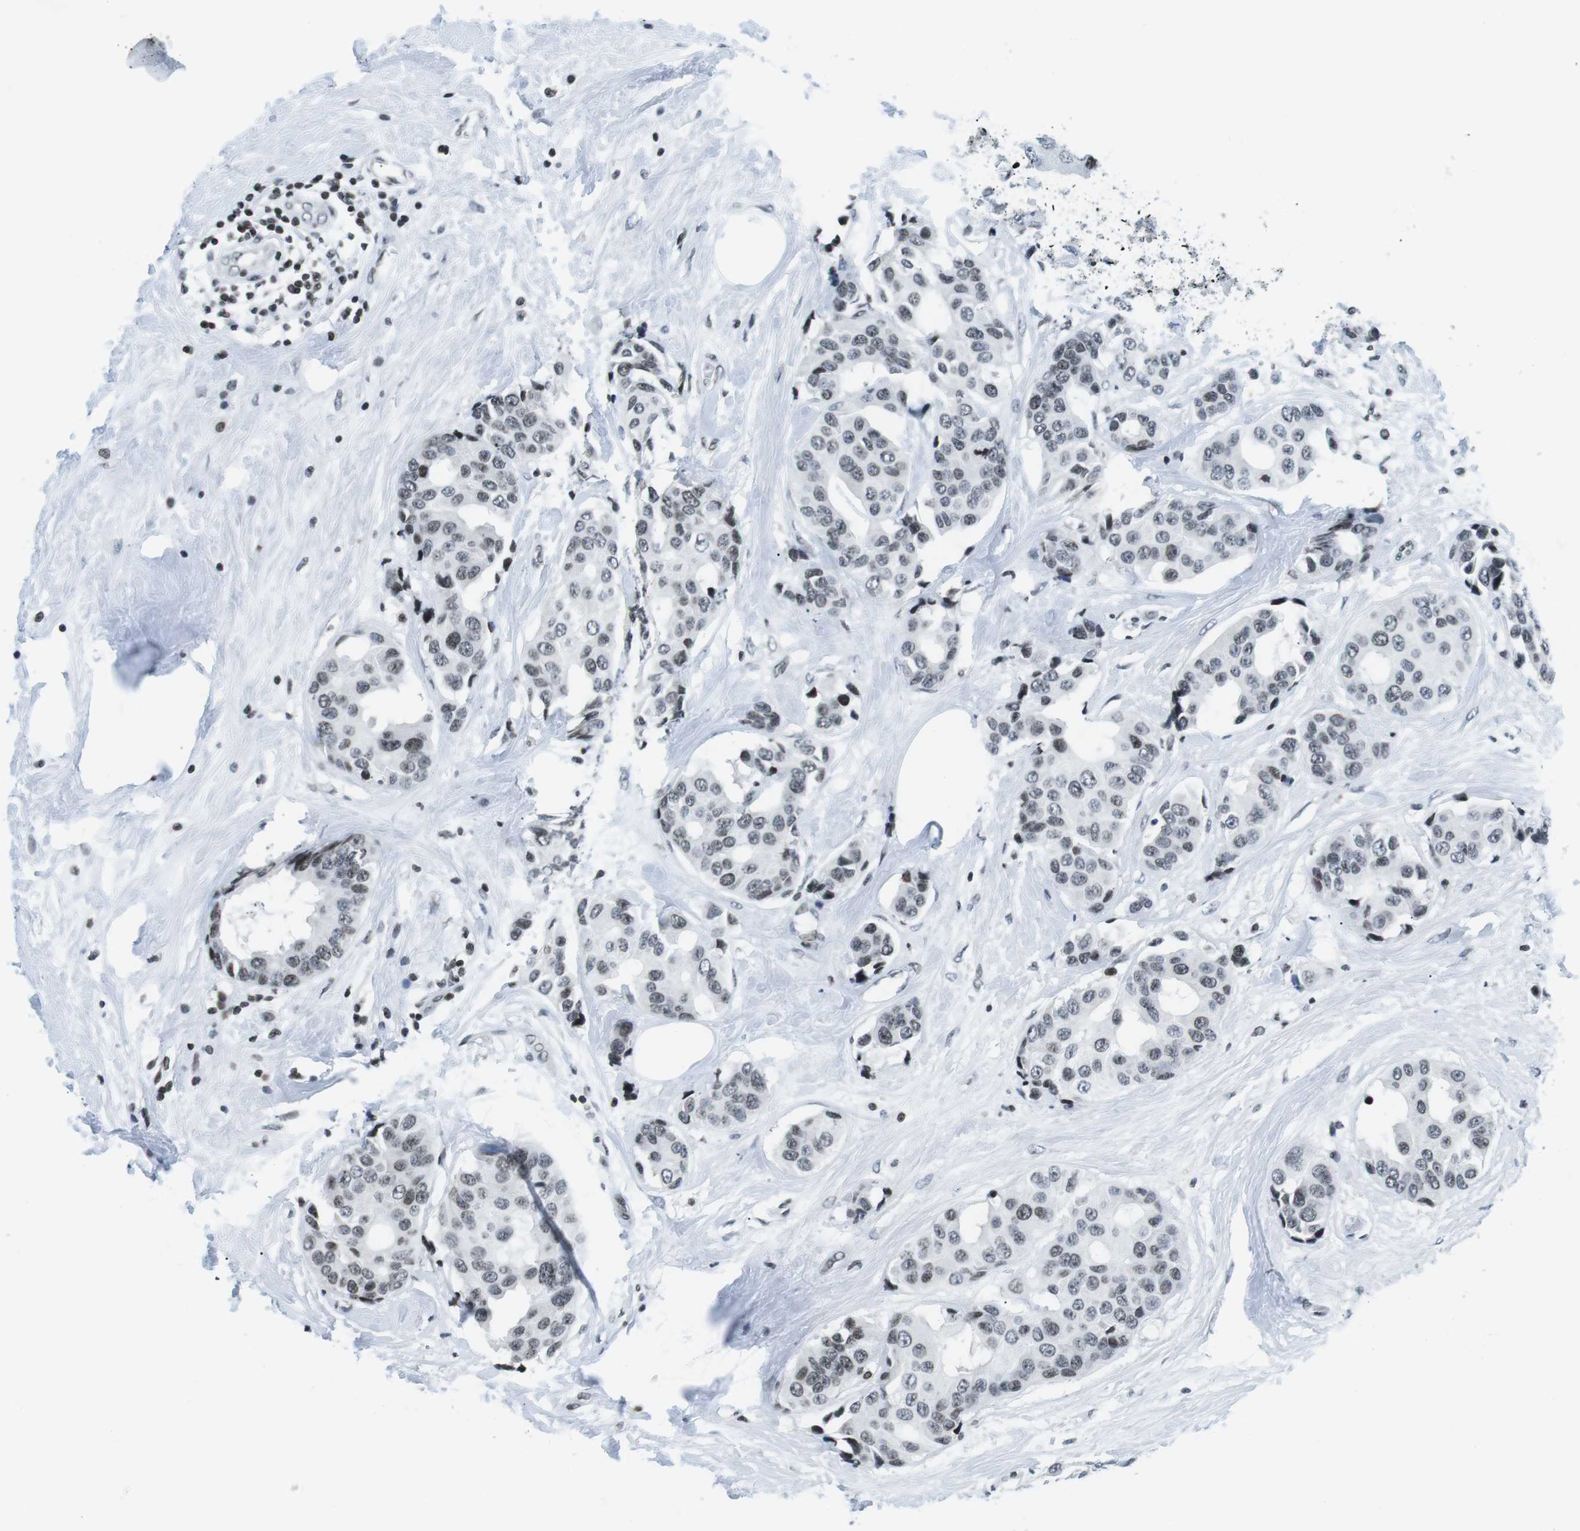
{"staining": {"intensity": "weak", "quantity": "<25%", "location": "nuclear"}, "tissue": "breast cancer", "cell_type": "Tumor cells", "image_type": "cancer", "snomed": [{"axis": "morphology", "description": "Normal tissue, NOS"}, {"axis": "morphology", "description": "Duct carcinoma"}, {"axis": "topography", "description": "Breast"}], "caption": "IHC photomicrograph of human breast cancer (intraductal carcinoma) stained for a protein (brown), which shows no expression in tumor cells.", "gene": "E2F2", "patient": {"sex": "female", "age": 39}}